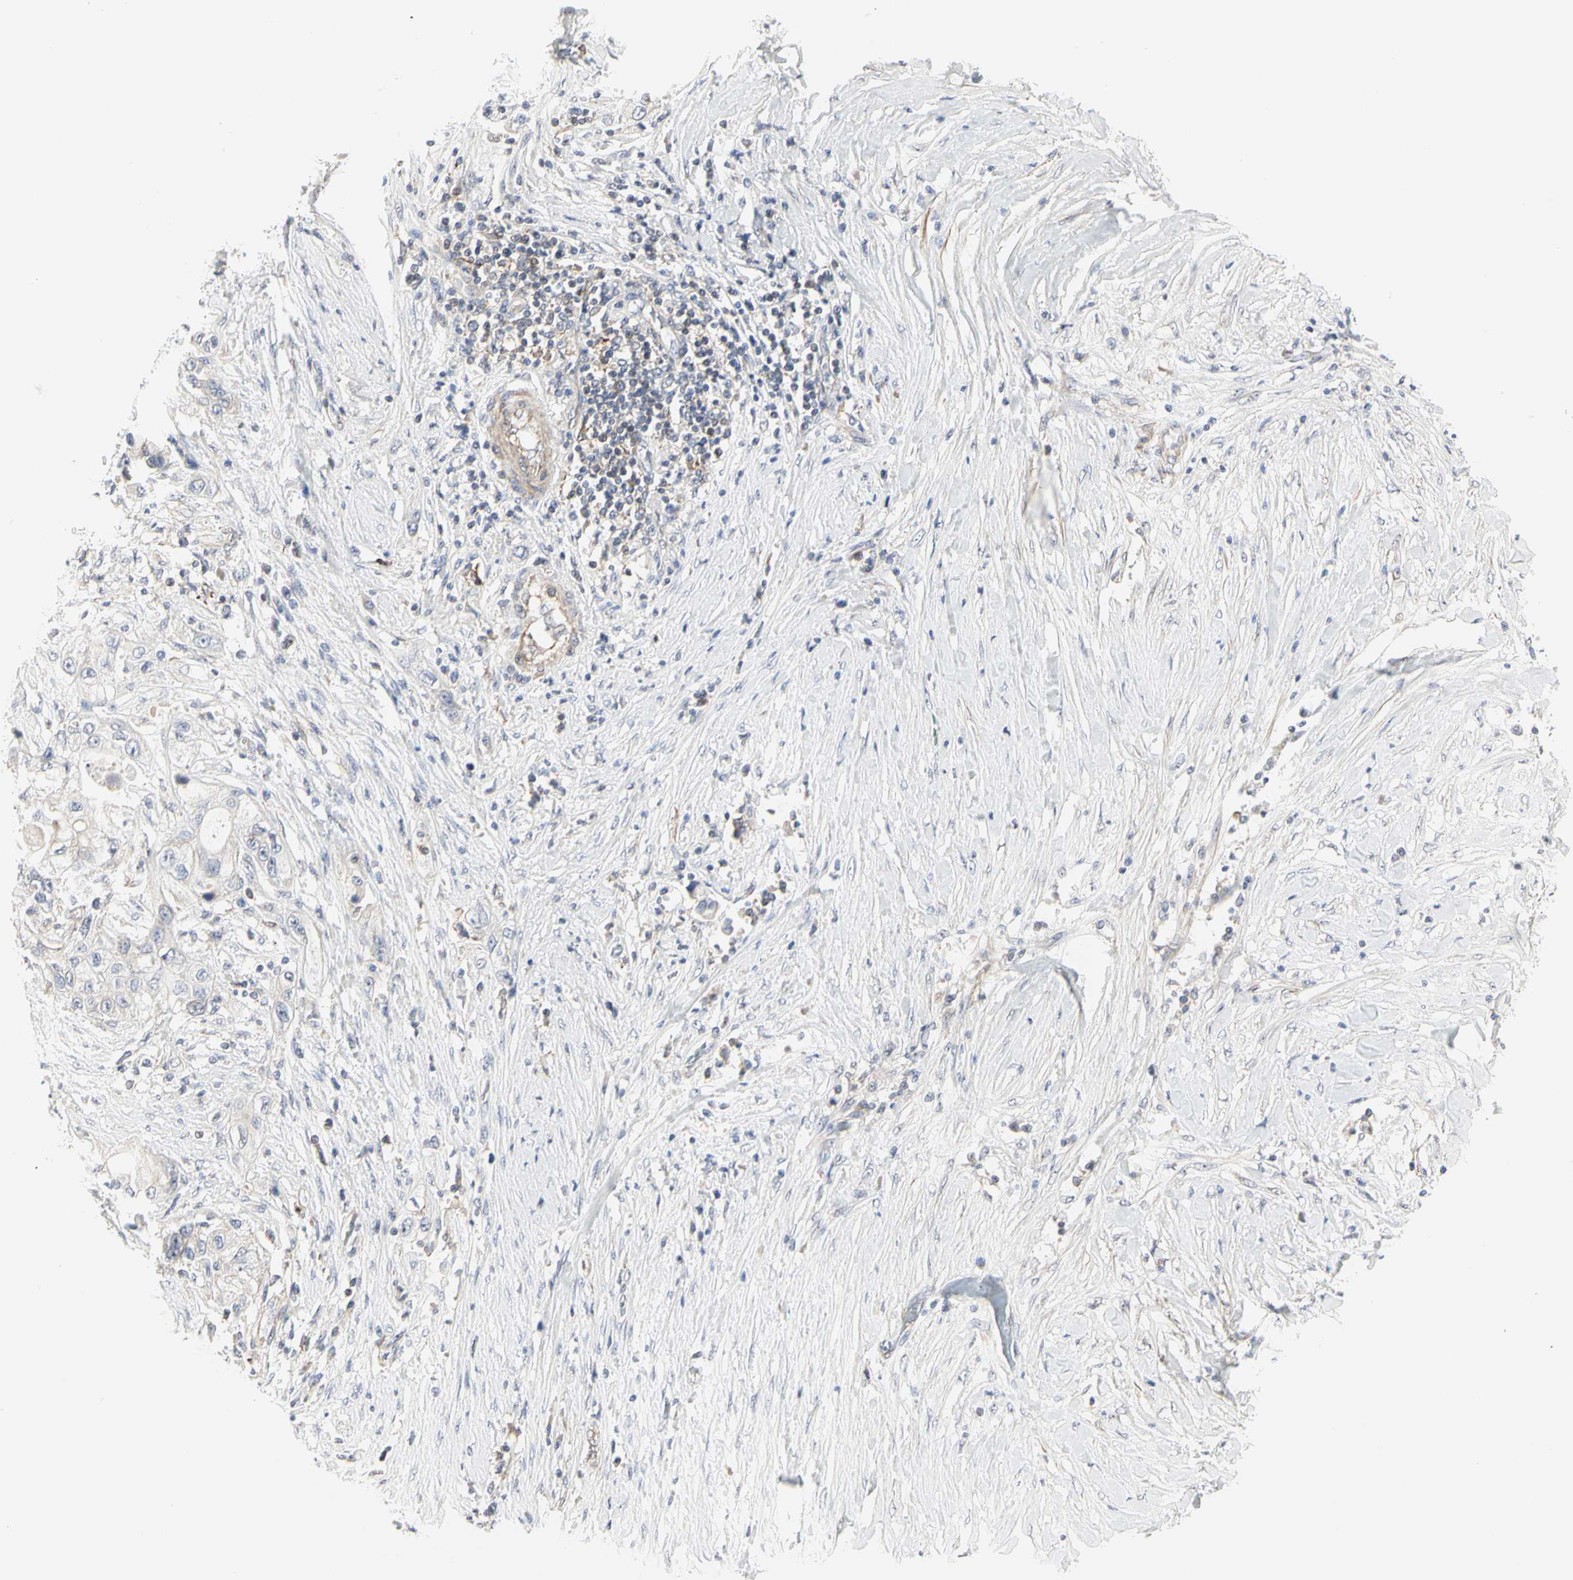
{"staining": {"intensity": "negative", "quantity": "none", "location": "none"}, "tissue": "pancreatic cancer", "cell_type": "Tumor cells", "image_type": "cancer", "snomed": [{"axis": "morphology", "description": "Adenocarcinoma, NOS"}, {"axis": "topography", "description": "Pancreas"}], "caption": "Tumor cells are negative for brown protein staining in pancreatic cancer.", "gene": "SHANK2", "patient": {"sex": "female", "age": 70}}